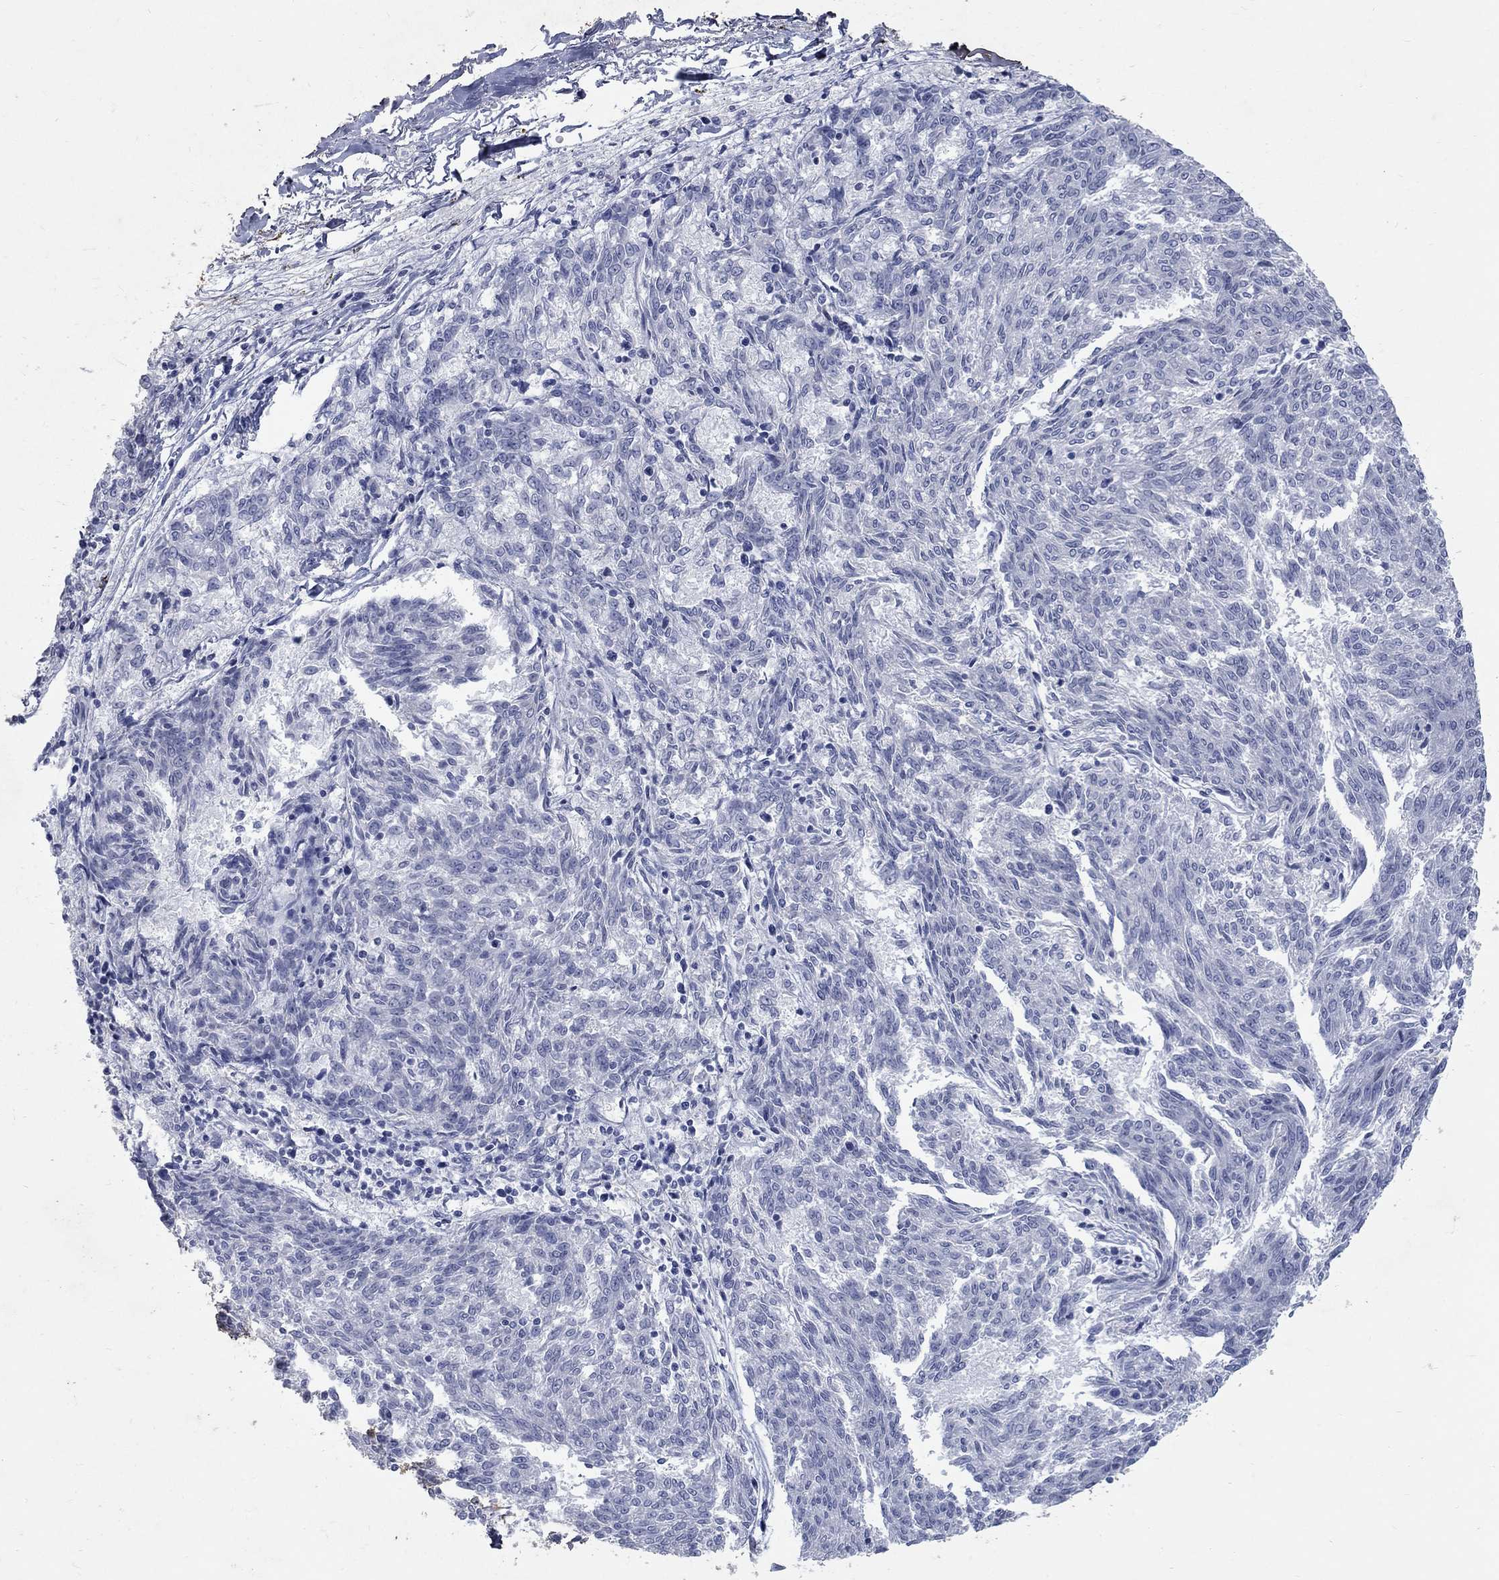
{"staining": {"intensity": "negative", "quantity": "none", "location": "none"}, "tissue": "melanoma", "cell_type": "Tumor cells", "image_type": "cancer", "snomed": [{"axis": "morphology", "description": "Malignant melanoma, NOS"}, {"axis": "topography", "description": "Skin"}], "caption": "A high-resolution histopathology image shows IHC staining of melanoma, which displays no significant positivity in tumor cells.", "gene": "RFTN2", "patient": {"sex": "female", "age": 72}}